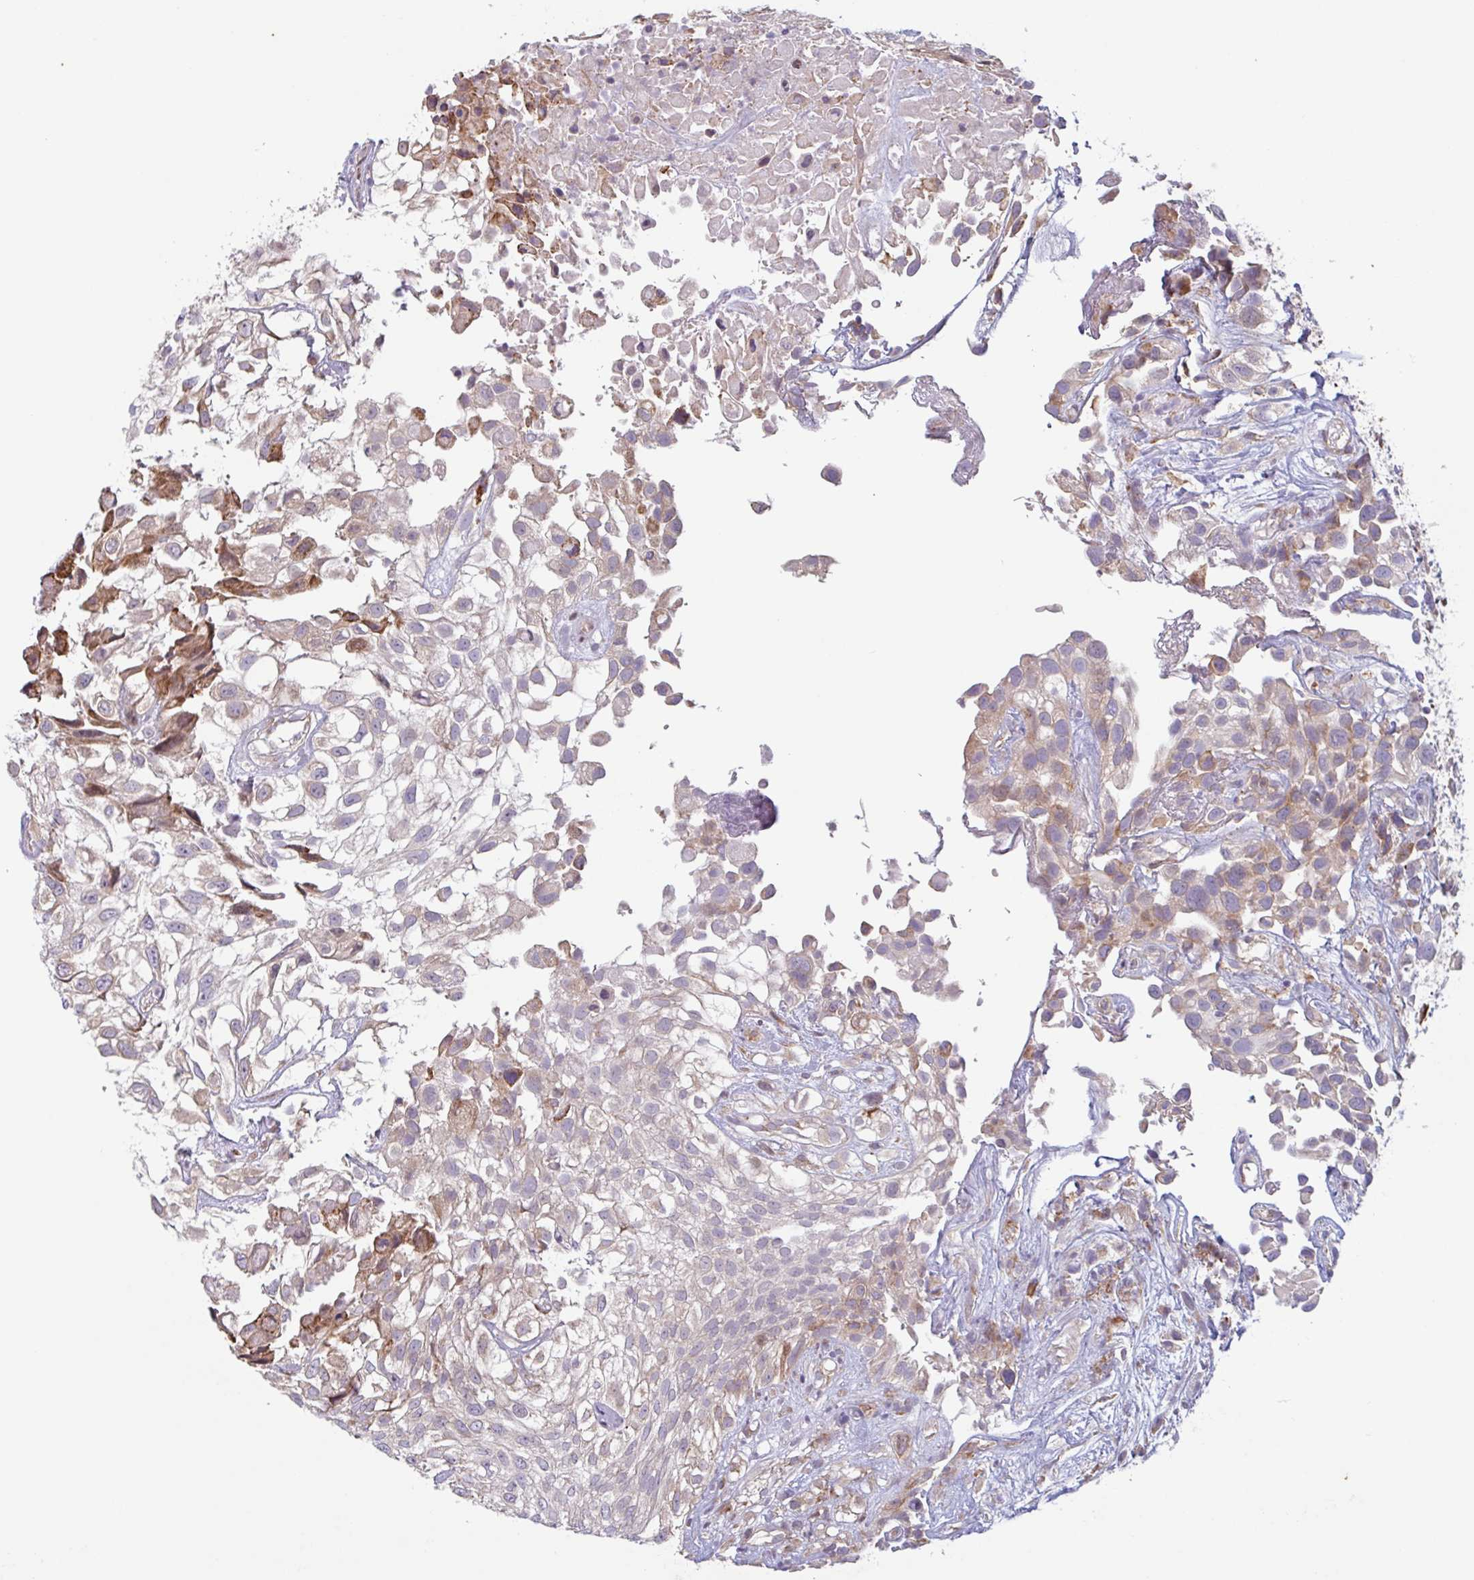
{"staining": {"intensity": "moderate", "quantity": "<25%", "location": "cytoplasmic/membranous"}, "tissue": "urothelial cancer", "cell_type": "Tumor cells", "image_type": "cancer", "snomed": [{"axis": "morphology", "description": "Urothelial carcinoma, High grade"}, {"axis": "topography", "description": "Urinary bladder"}], "caption": "IHC image of human high-grade urothelial carcinoma stained for a protein (brown), which reveals low levels of moderate cytoplasmic/membranous staining in about <25% of tumor cells.", "gene": "RIT1", "patient": {"sex": "male", "age": 56}}